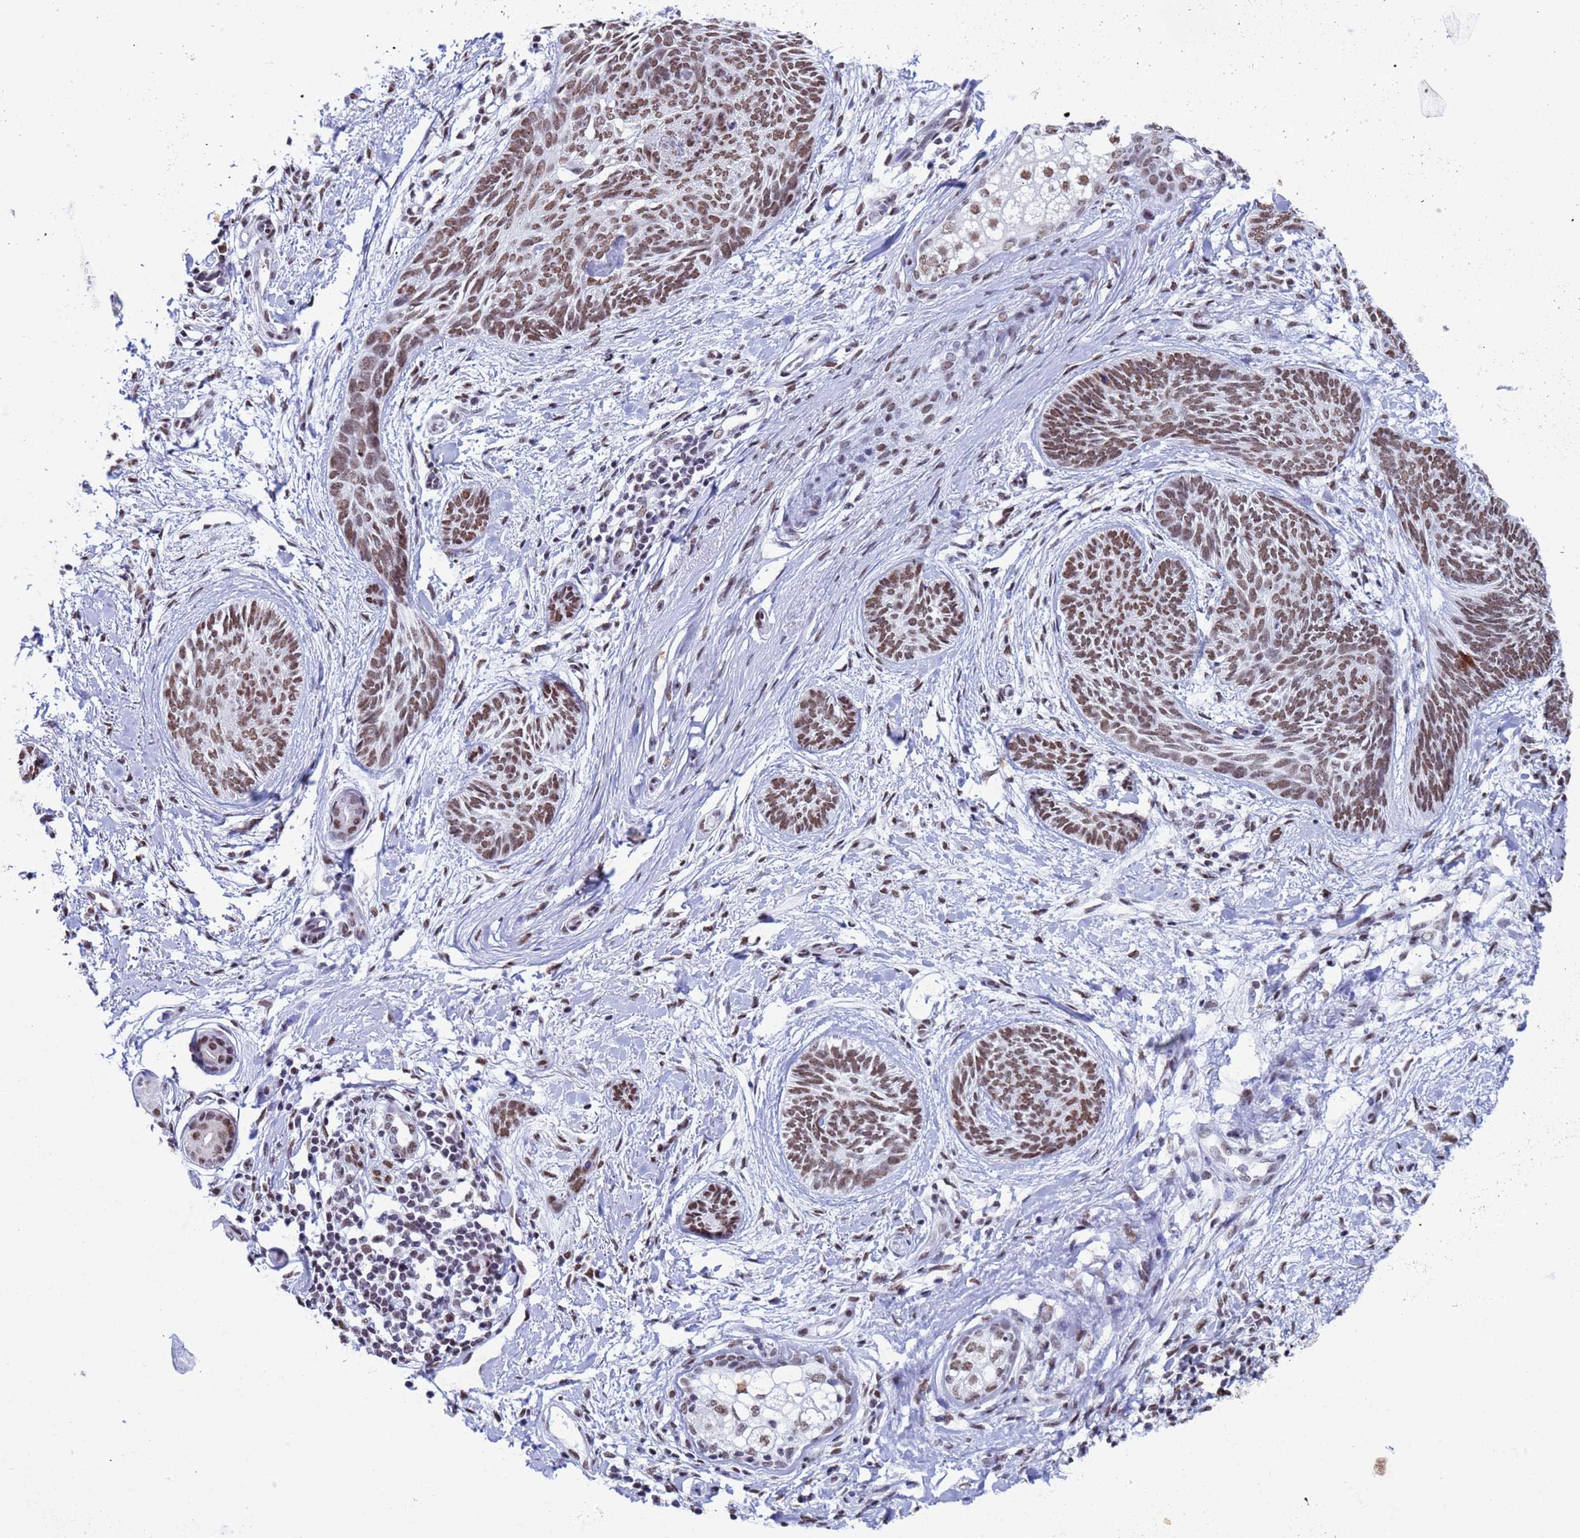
{"staining": {"intensity": "moderate", "quantity": ">75%", "location": "nuclear"}, "tissue": "skin cancer", "cell_type": "Tumor cells", "image_type": "cancer", "snomed": [{"axis": "morphology", "description": "Basal cell carcinoma"}, {"axis": "topography", "description": "Skin"}], "caption": "Human basal cell carcinoma (skin) stained with a brown dye demonstrates moderate nuclear positive expression in approximately >75% of tumor cells.", "gene": "FAM170B", "patient": {"sex": "female", "age": 81}}